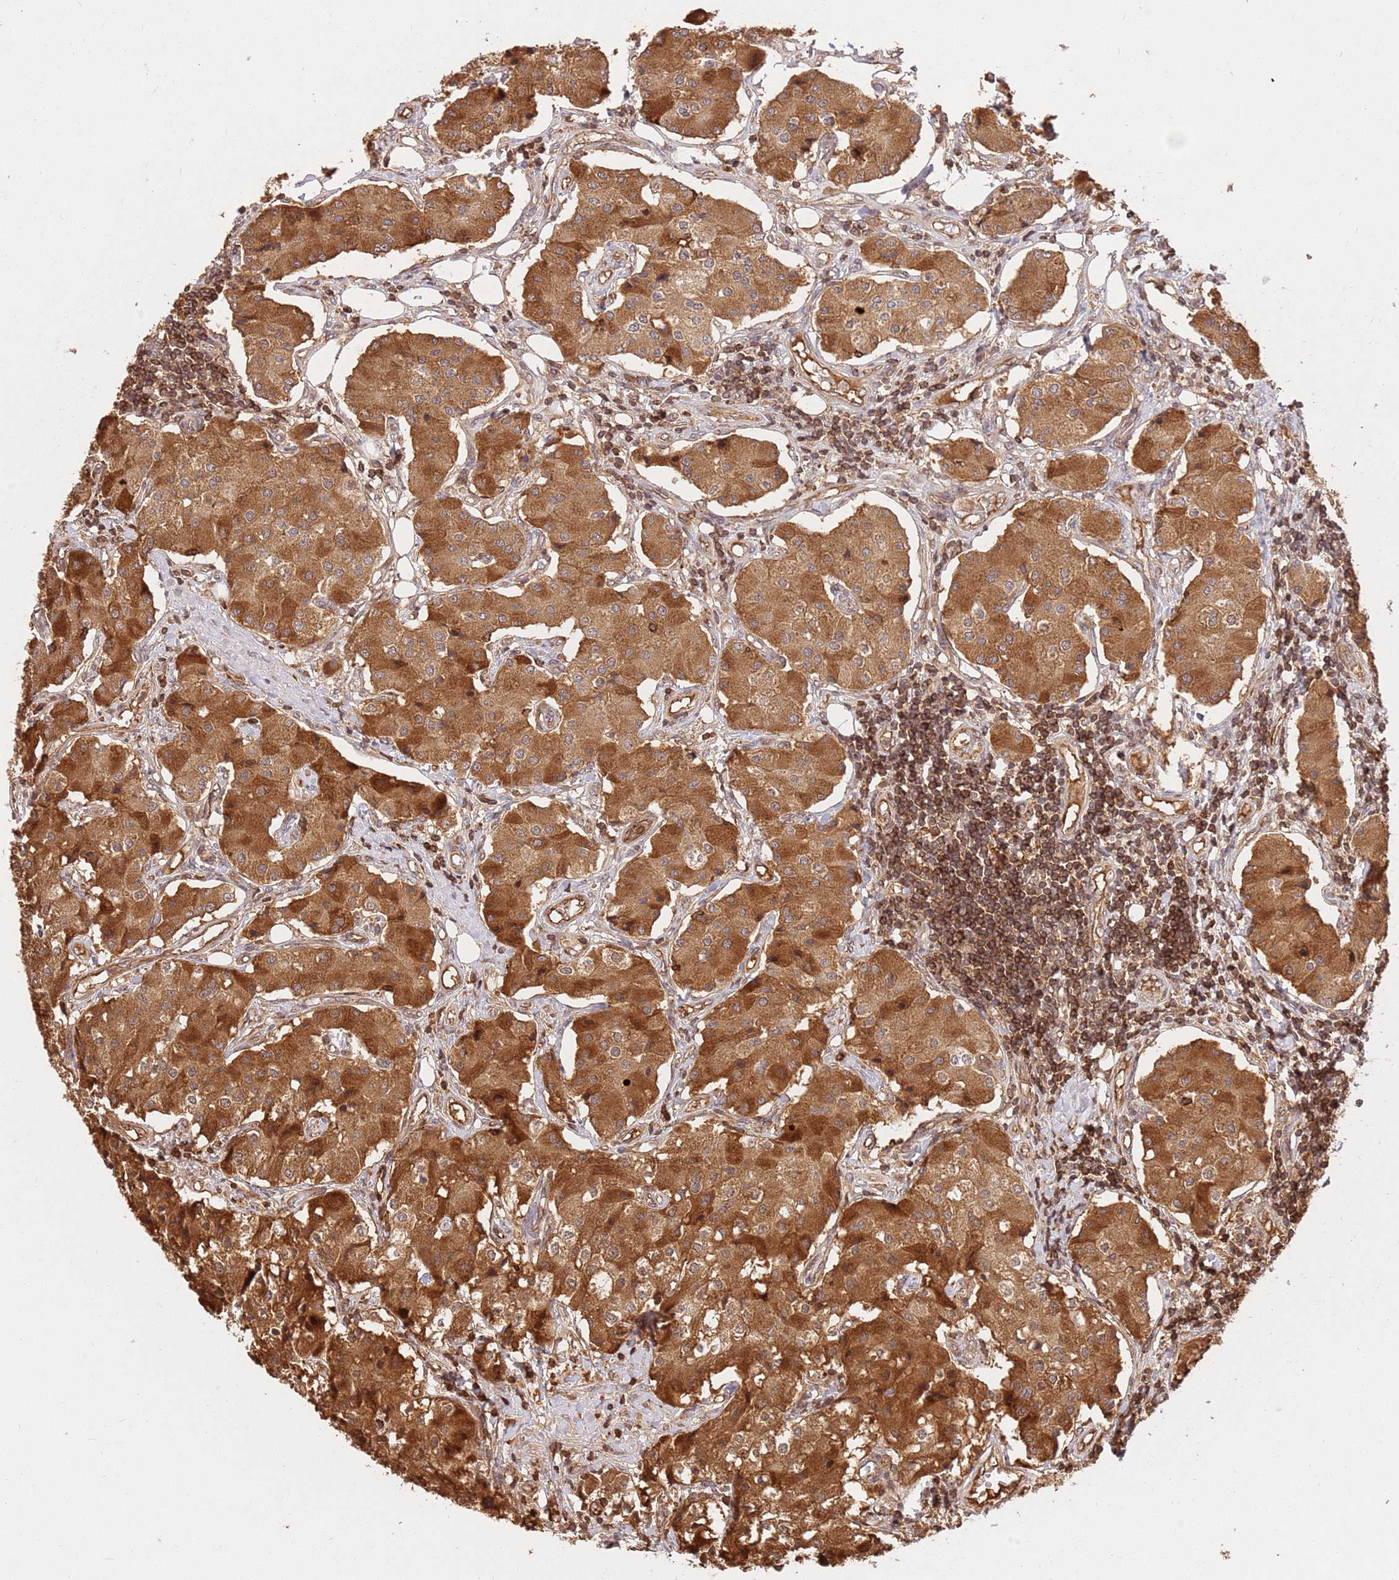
{"staining": {"intensity": "moderate", "quantity": ">75%", "location": "cytoplasmic/membranous"}, "tissue": "carcinoid", "cell_type": "Tumor cells", "image_type": "cancer", "snomed": [{"axis": "morphology", "description": "Carcinoid, malignant, NOS"}, {"axis": "topography", "description": "Colon"}], "caption": "This is a micrograph of IHC staining of carcinoid (malignant), which shows moderate staining in the cytoplasmic/membranous of tumor cells.", "gene": "KATNAL2", "patient": {"sex": "female", "age": 52}}